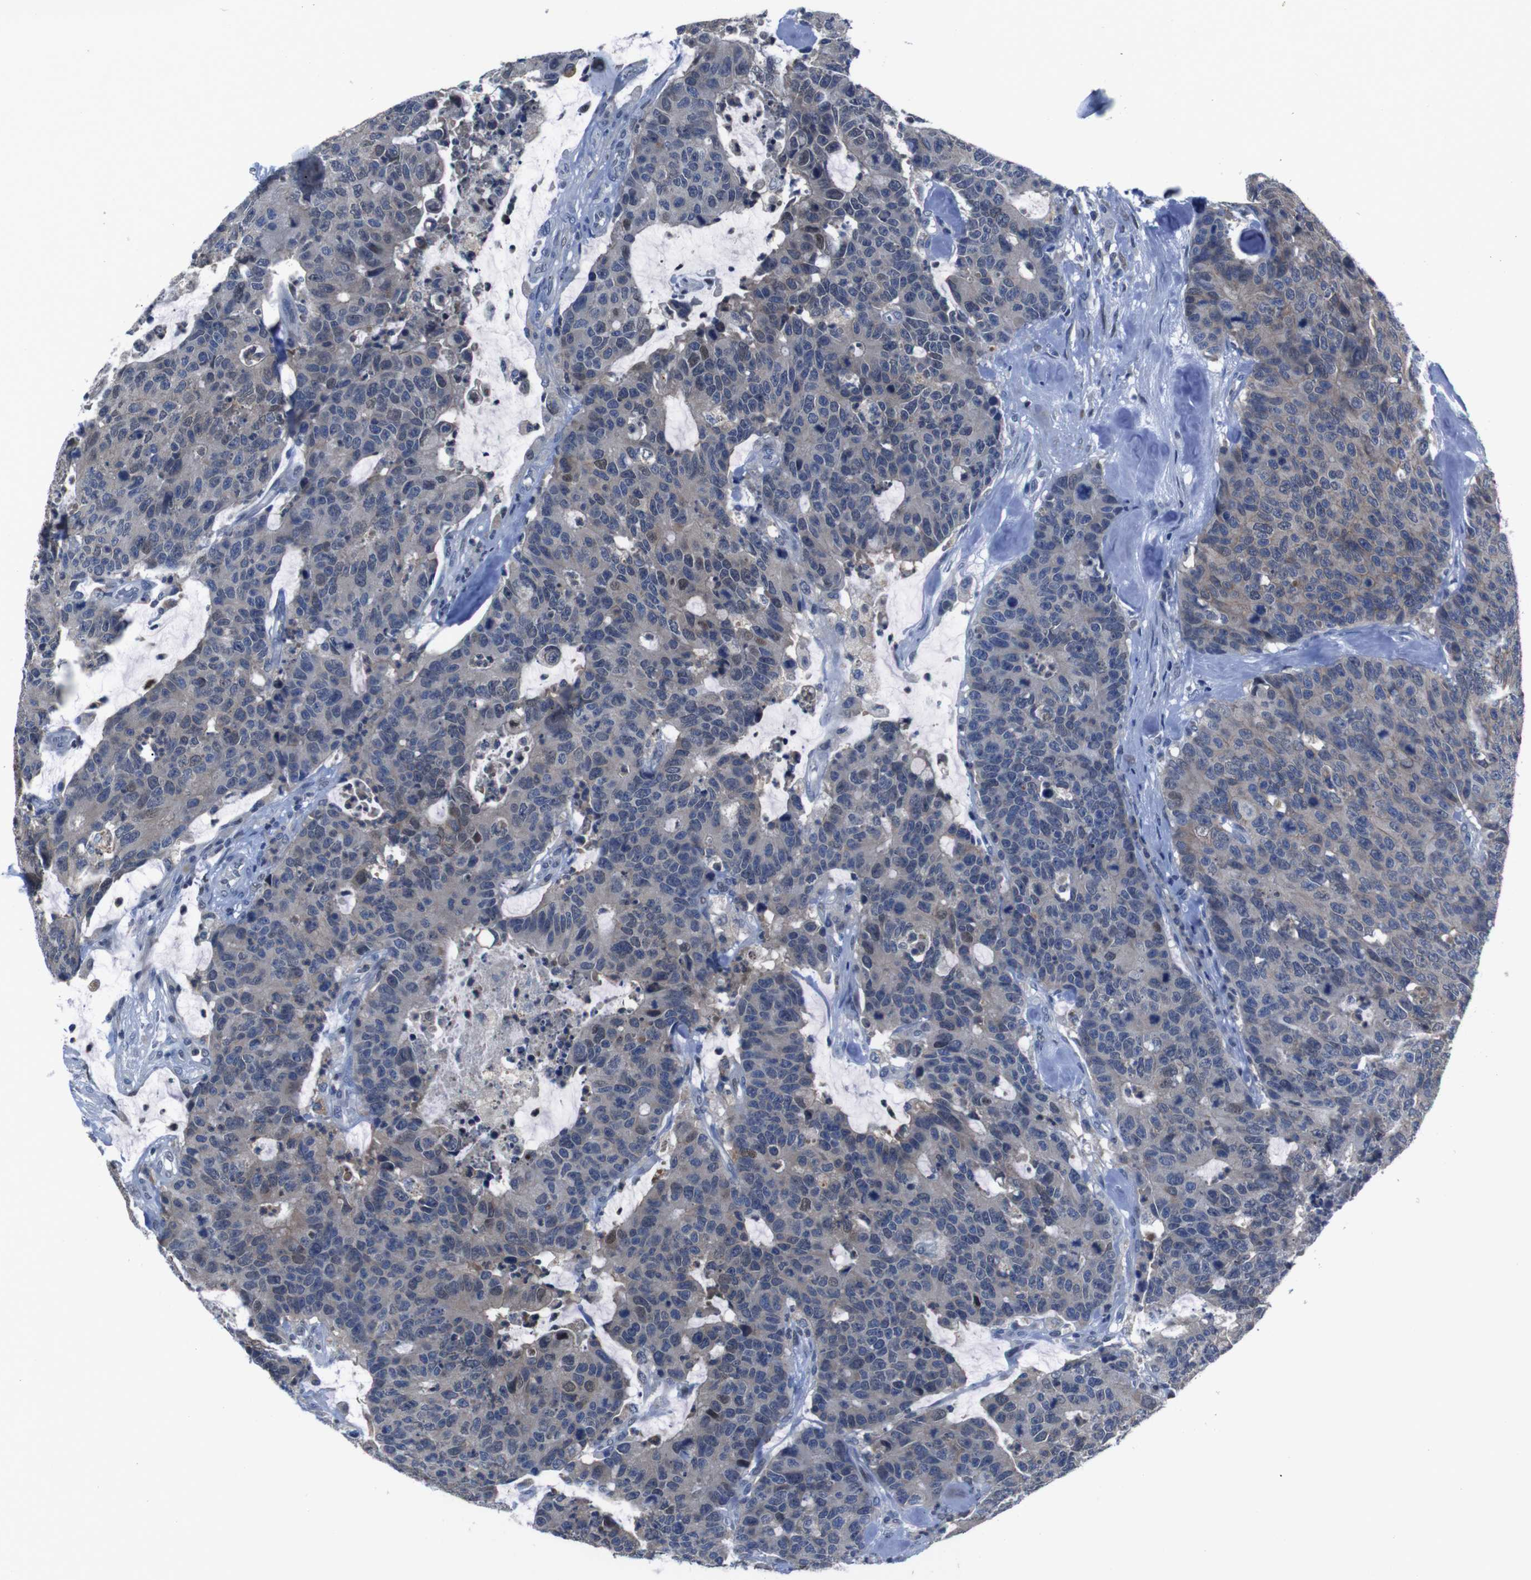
{"staining": {"intensity": "weak", "quantity": ">75%", "location": "cytoplasmic/membranous"}, "tissue": "colorectal cancer", "cell_type": "Tumor cells", "image_type": "cancer", "snomed": [{"axis": "morphology", "description": "Adenocarcinoma, NOS"}, {"axis": "topography", "description": "Colon"}], "caption": "Approximately >75% of tumor cells in colorectal cancer demonstrate weak cytoplasmic/membranous protein staining as visualized by brown immunohistochemical staining.", "gene": "SEMA4B", "patient": {"sex": "female", "age": 86}}